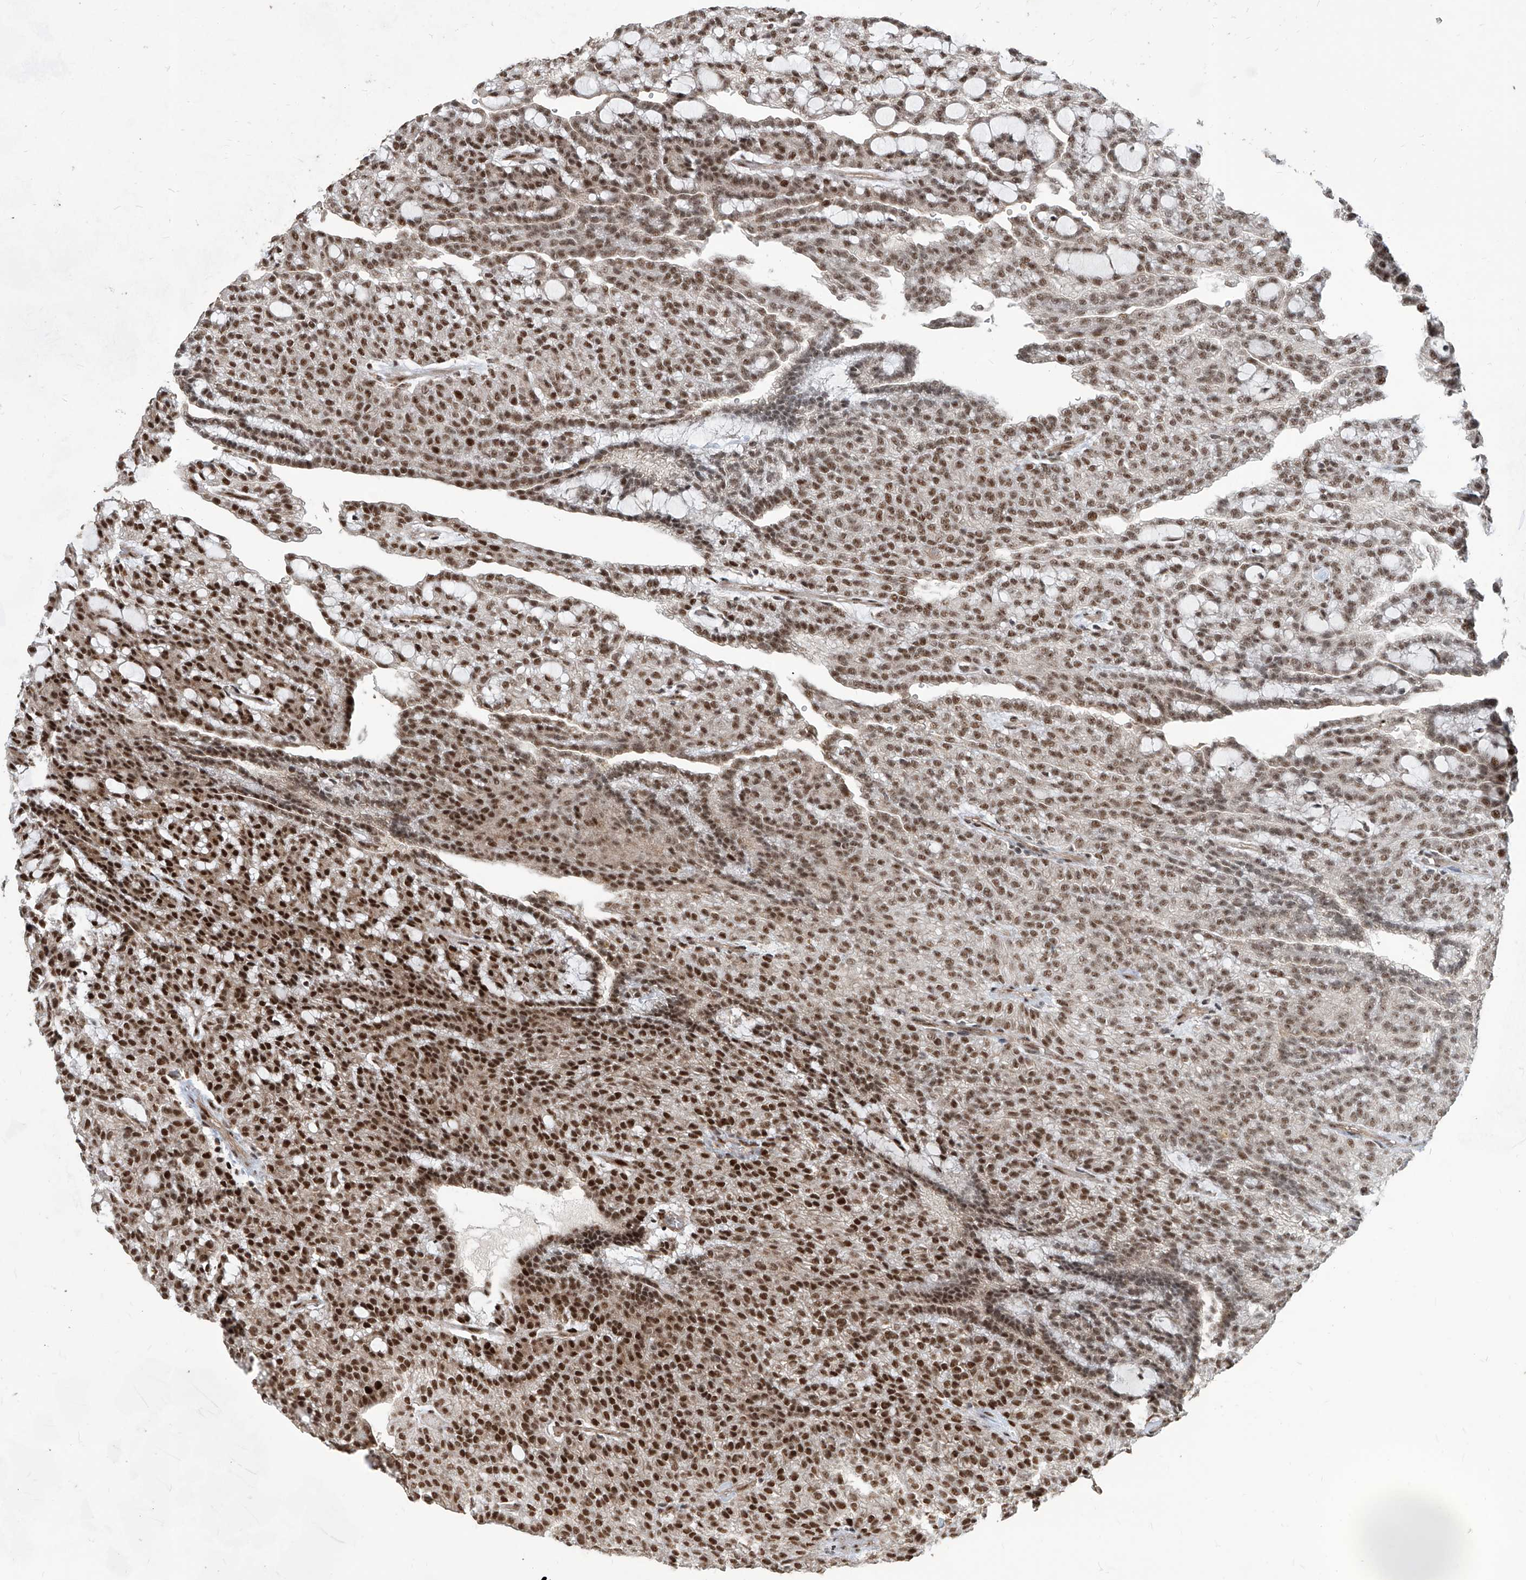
{"staining": {"intensity": "strong", "quantity": ">75%", "location": "nuclear"}, "tissue": "renal cancer", "cell_type": "Tumor cells", "image_type": "cancer", "snomed": [{"axis": "morphology", "description": "Adenocarcinoma, NOS"}, {"axis": "topography", "description": "Kidney"}], "caption": "Human adenocarcinoma (renal) stained with a protein marker displays strong staining in tumor cells.", "gene": "IRF2", "patient": {"sex": "male", "age": 63}}